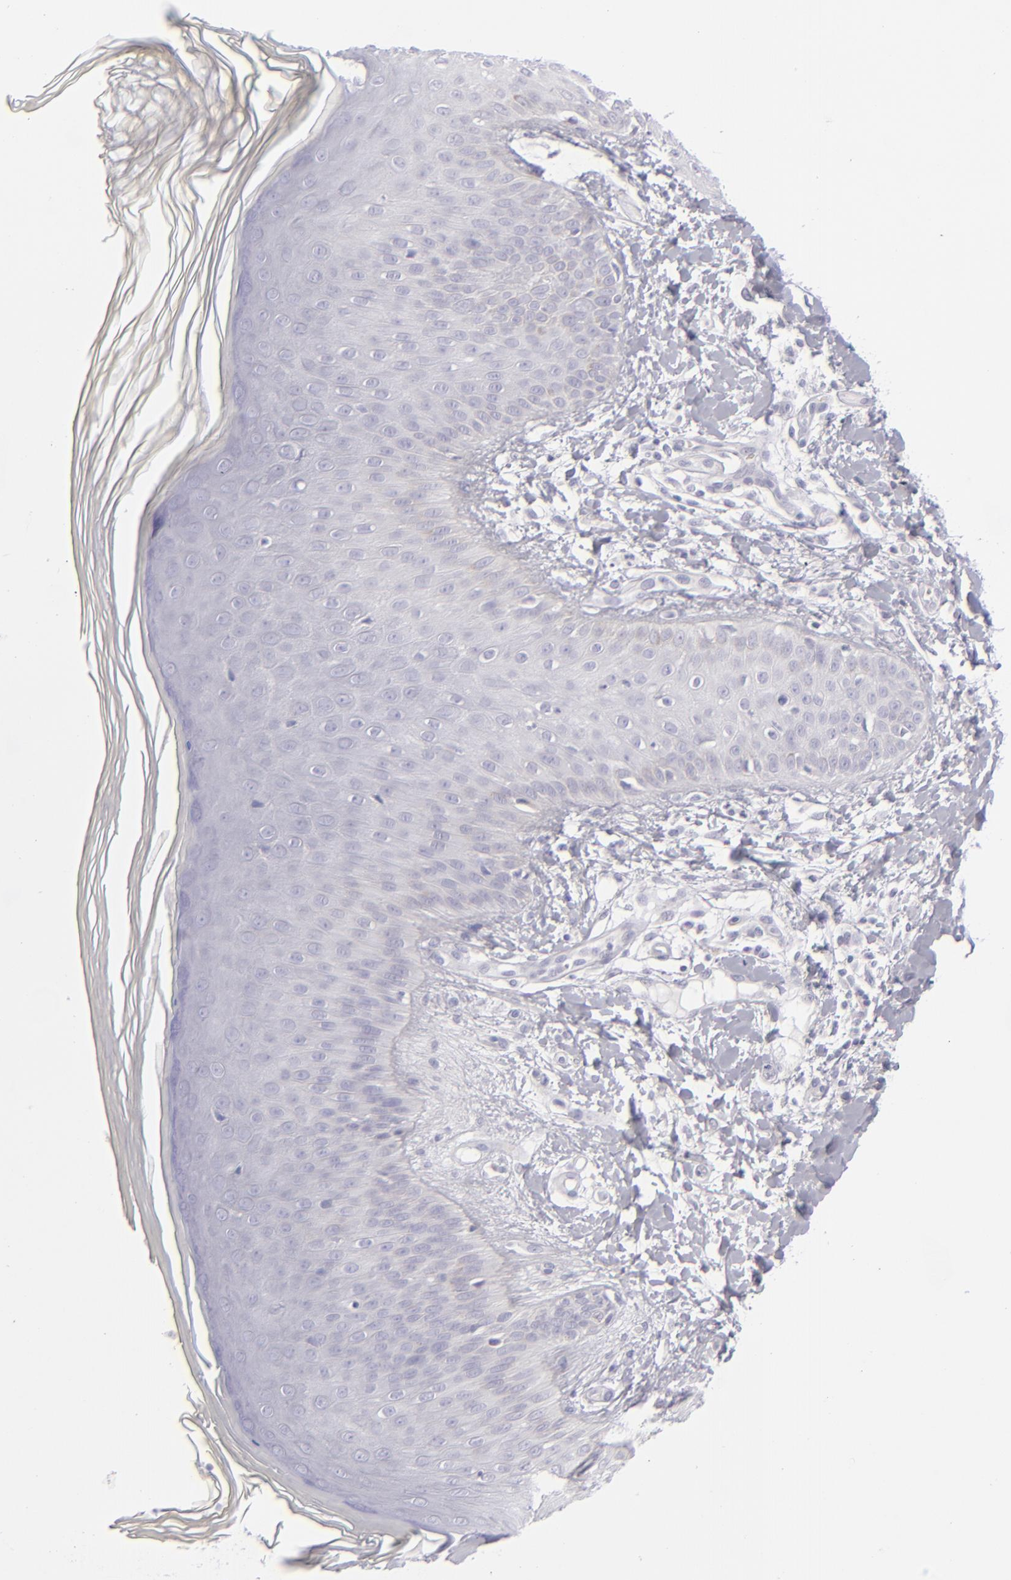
{"staining": {"intensity": "negative", "quantity": "none", "location": "none"}, "tissue": "skin", "cell_type": "Epidermal cells", "image_type": "normal", "snomed": [{"axis": "morphology", "description": "Normal tissue, NOS"}, {"axis": "morphology", "description": "Inflammation, NOS"}, {"axis": "topography", "description": "Soft tissue"}, {"axis": "topography", "description": "Anal"}], "caption": "There is no significant expression in epidermal cells of skin. (DAB IHC visualized using brightfield microscopy, high magnification).", "gene": "CD22", "patient": {"sex": "female", "age": 15}}